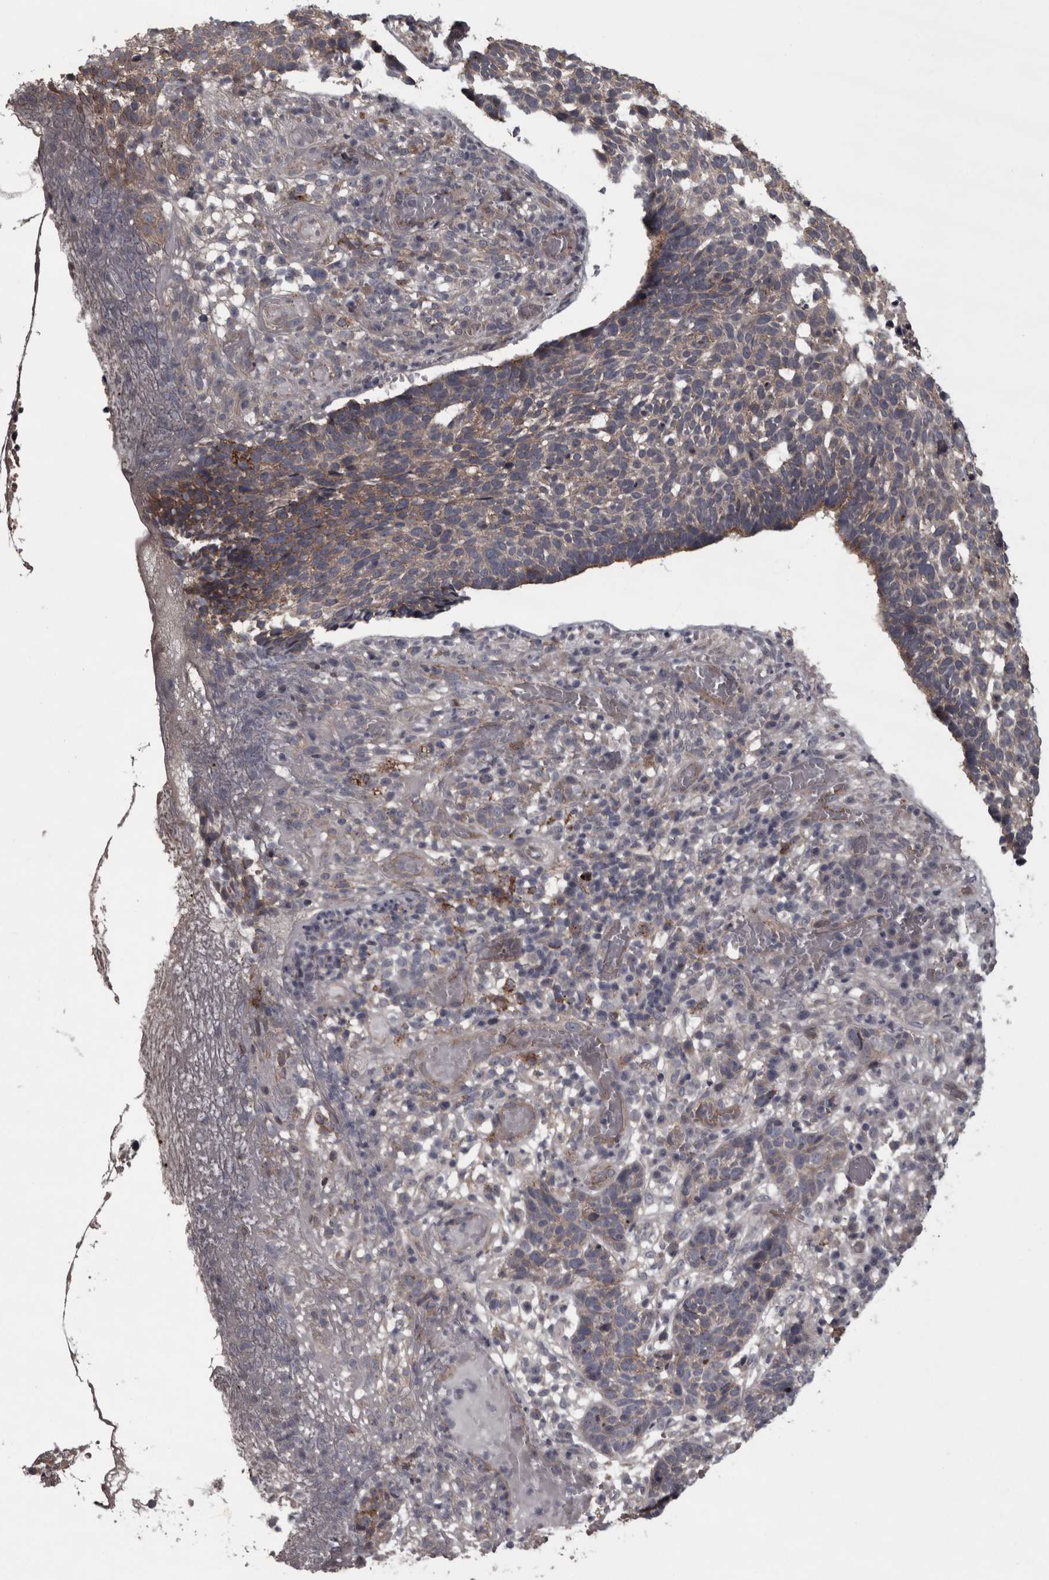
{"staining": {"intensity": "weak", "quantity": "25%-75%", "location": "cytoplasmic/membranous"}, "tissue": "skin cancer", "cell_type": "Tumor cells", "image_type": "cancer", "snomed": [{"axis": "morphology", "description": "Basal cell carcinoma"}, {"axis": "topography", "description": "Skin"}], "caption": "Immunohistochemical staining of basal cell carcinoma (skin) exhibits weak cytoplasmic/membranous protein expression in about 25%-75% of tumor cells.", "gene": "PCDH17", "patient": {"sex": "male", "age": 85}}